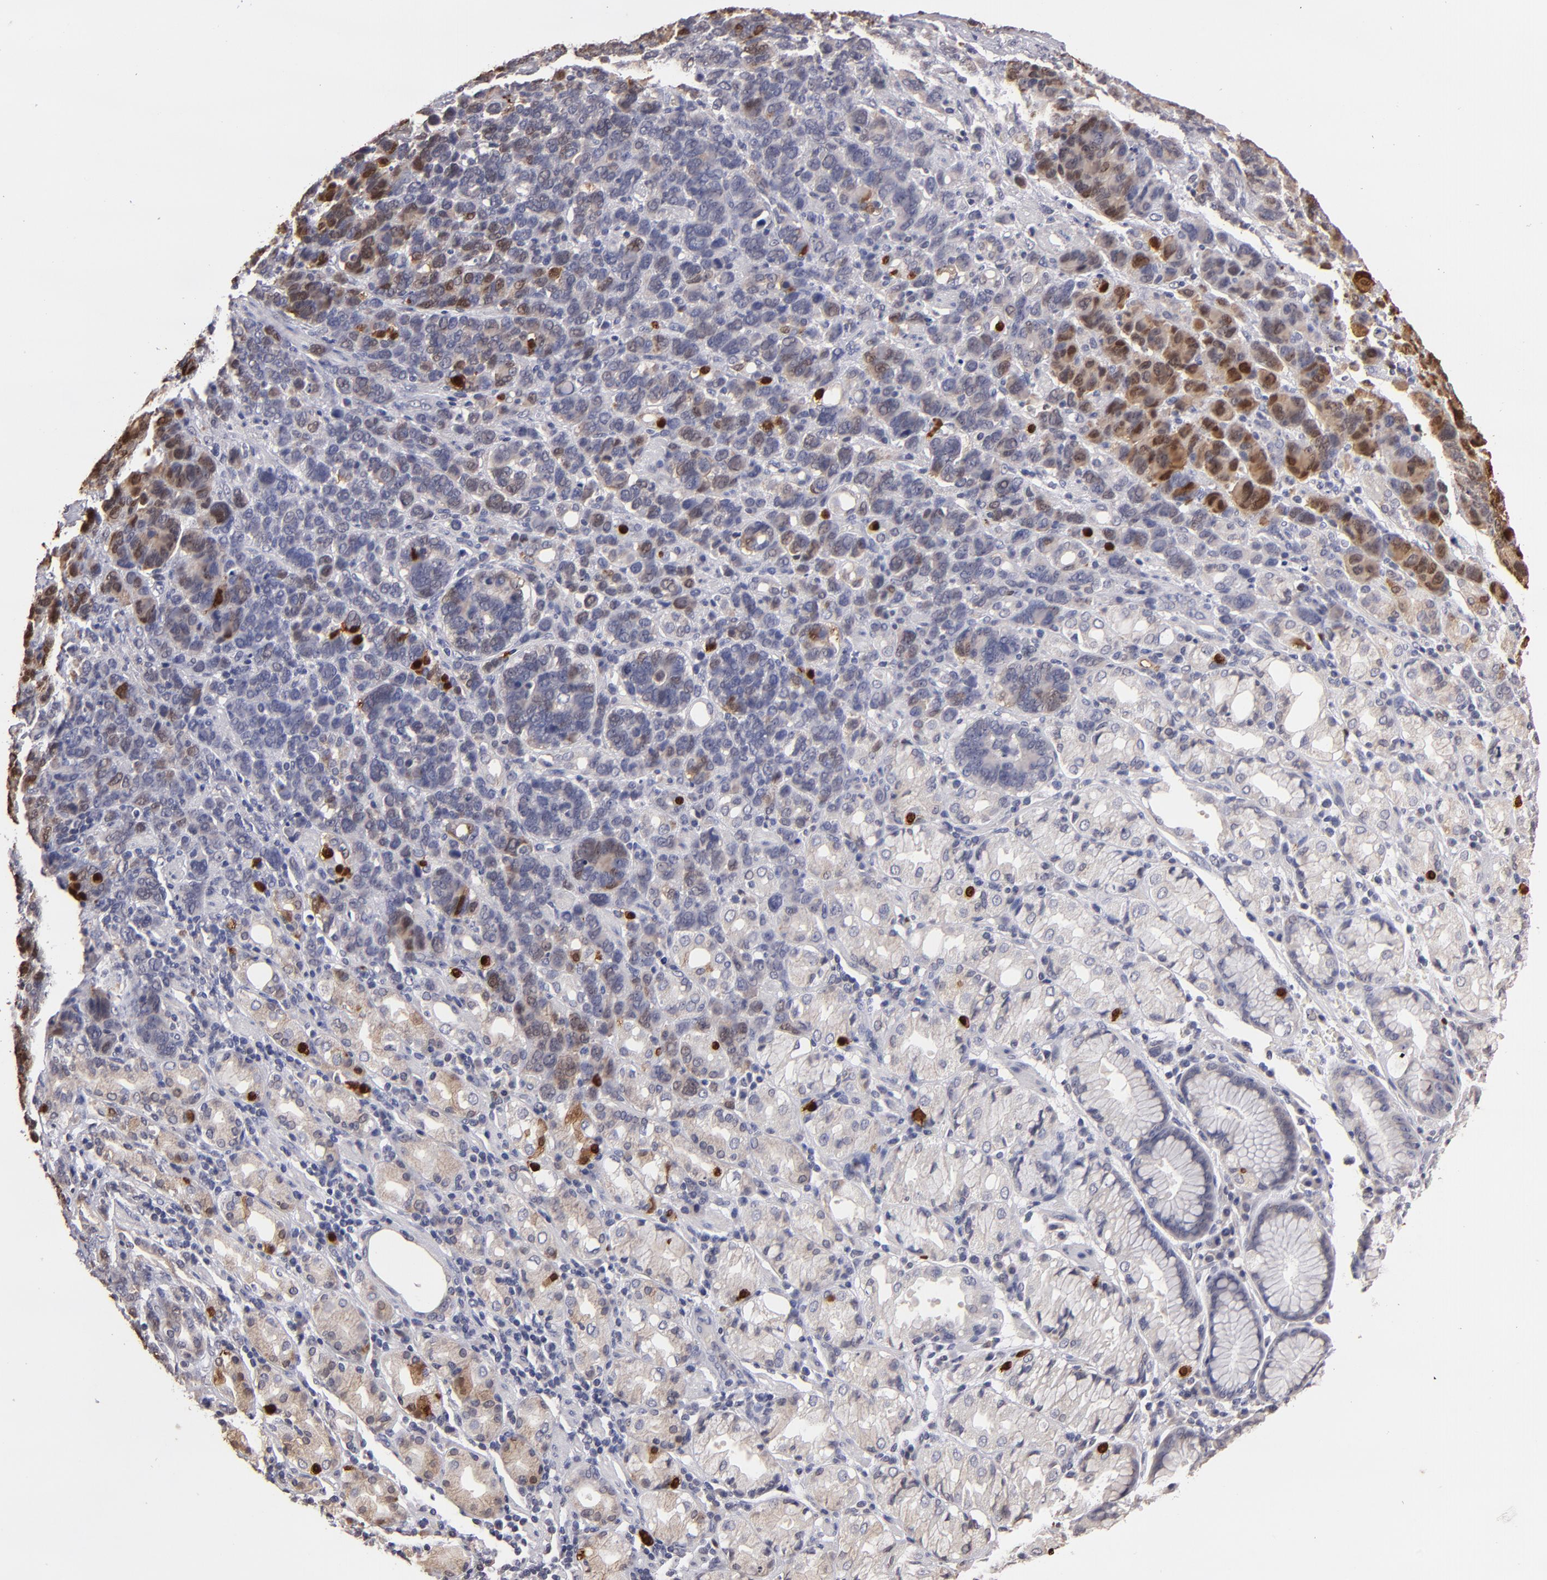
{"staining": {"intensity": "strong", "quantity": "25%-75%", "location": "cytoplasmic/membranous,nuclear"}, "tissue": "stomach cancer", "cell_type": "Tumor cells", "image_type": "cancer", "snomed": [{"axis": "morphology", "description": "Adenocarcinoma, NOS"}, {"axis": "topography", "description": "Stomach, upper"}], "caption": "Immunohistochemical staining of stomach adenocarcinoma demonstrates high levels of strong cytoplasmic/membranous and nuclear protein expression in approximately 25%-75% of tumor cells.", "gene": "S100A1", "patient": {"sex": "male", "age": 71}}